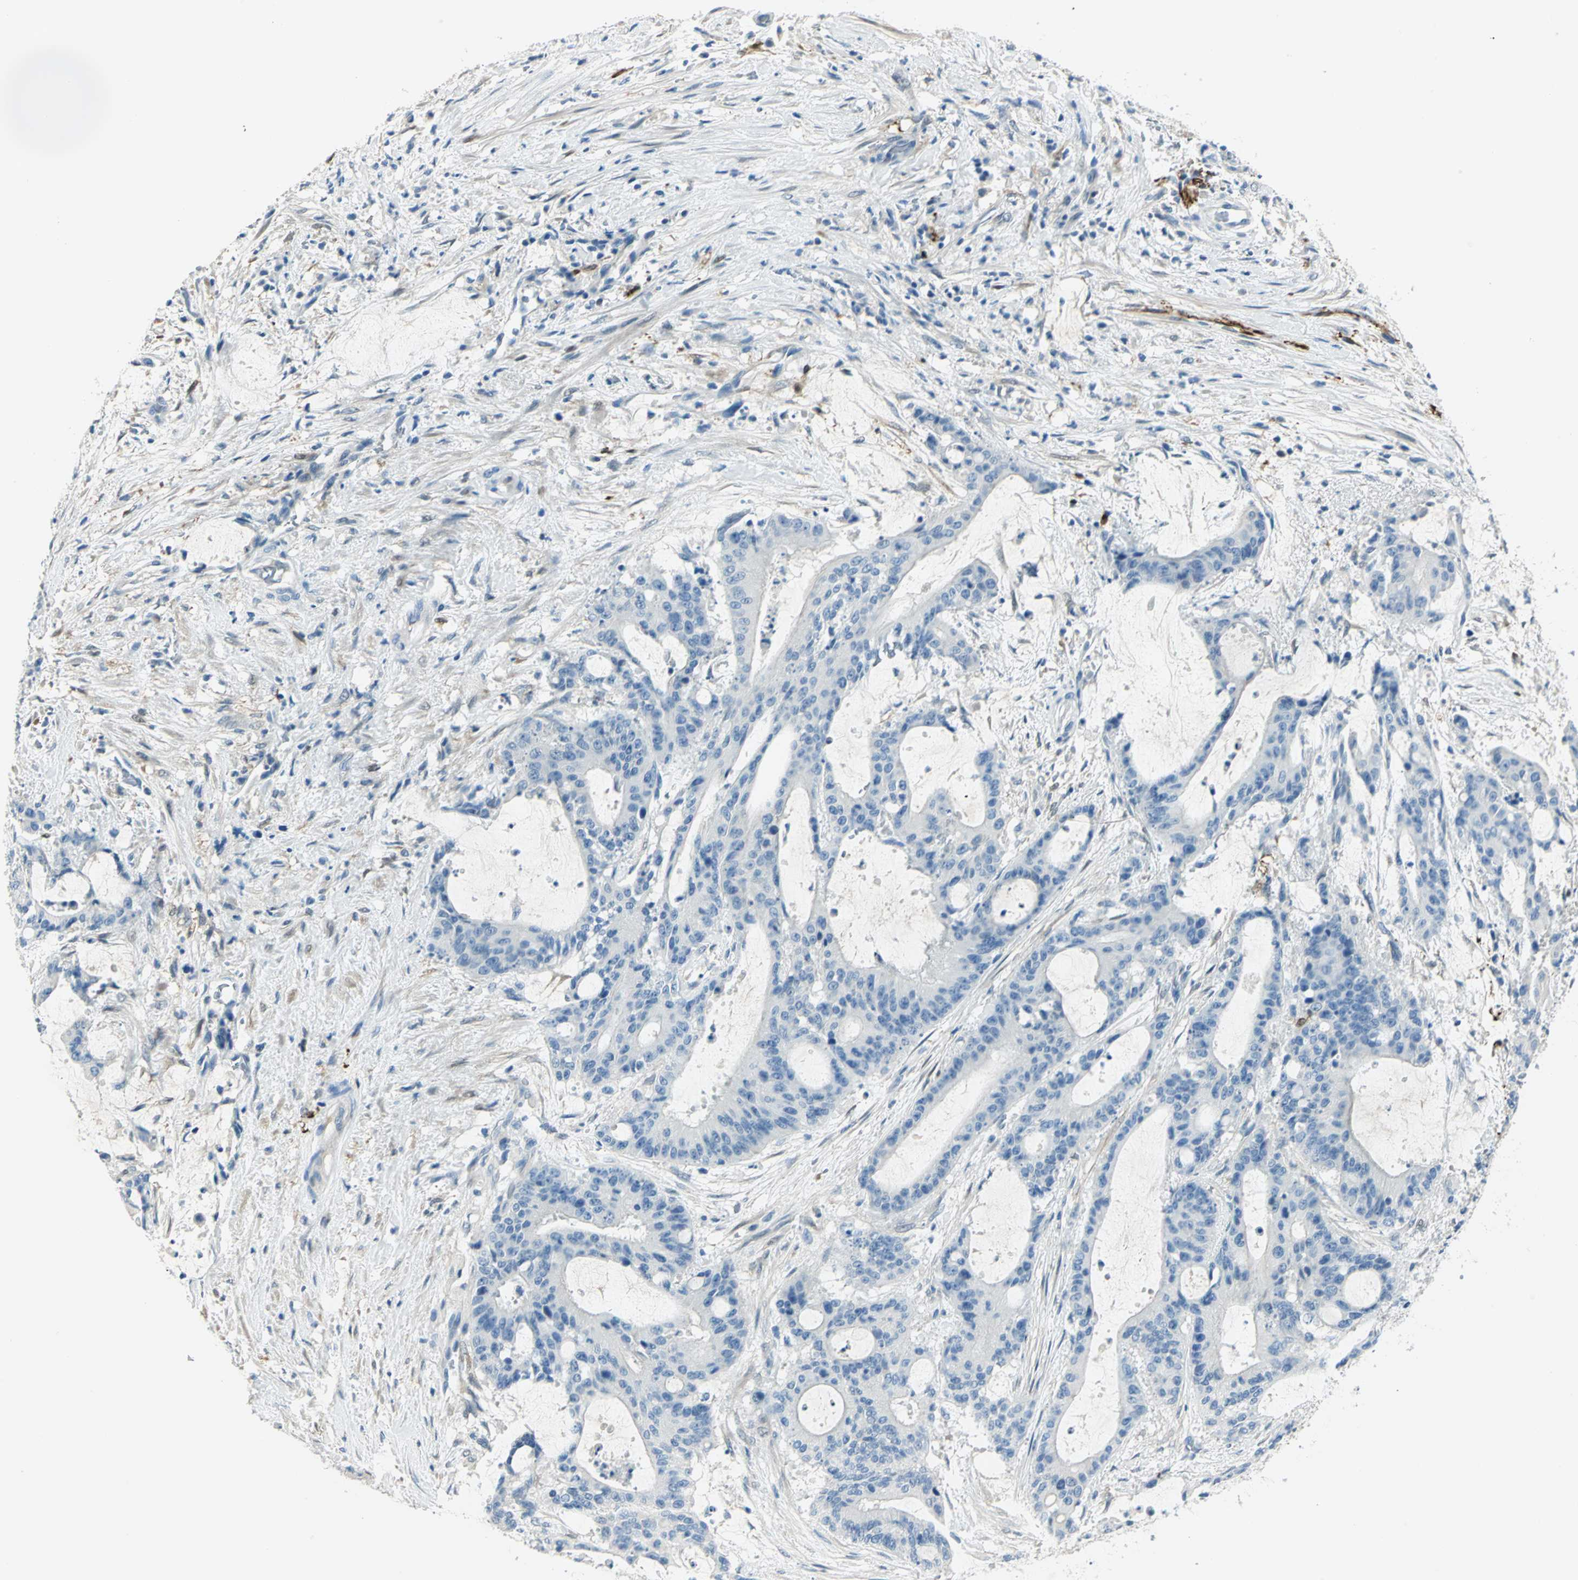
{"staining": {"intensity": "negative", "quantity": "none", "location": "none"}, "tissue": "liver cancer", "cell_type": "Tumor cells", "image_type": "cancer", "snomed": [{"axis": "morphology", "description": "Cholangiocarcinoma"}, {"axis": "topography", "description": "Liver"}], "caption": "IHC histopathology image of neoplastic tissue: human liver cancer (cholangiocarcinoma) stained with DAB demonstrates no significant protein staining in tumor cells.", "gene": "UCHL1", "patient": {"sex": "female", "age": 73}}